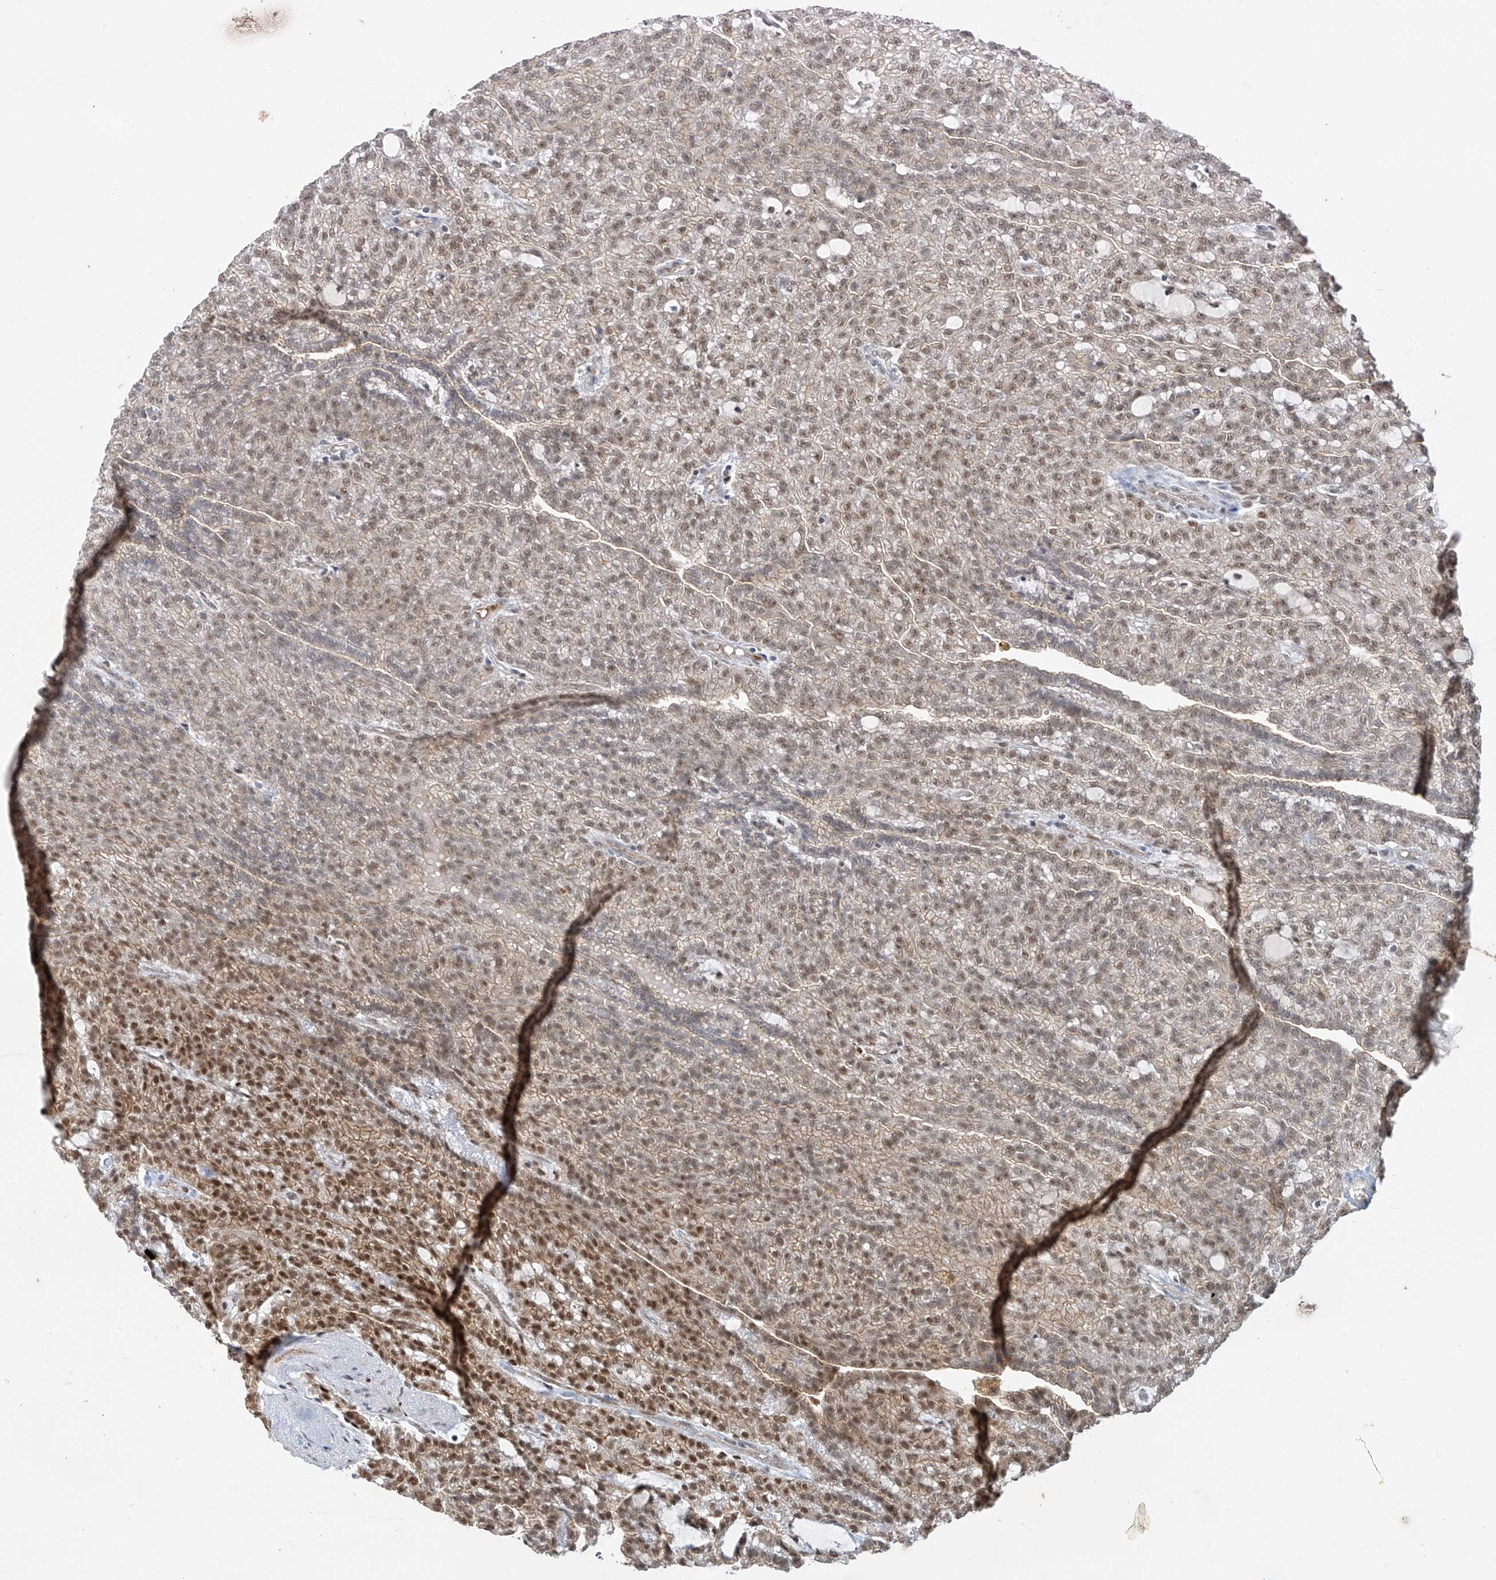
{"staining": {"intensity": "moderate", "quantity": ">75%", "location": "cytoplasmic/membranous,nuclear"}, "tissue": "renal cancer", "cell_type": "Tumor cells", "image_type": "cancer", "snomed": [{"axis": "morphology", "description": "Adenocarcinoma, NOS"}, {"axis": "topography", "description": "Kidney"}], "caption": "Moderate cytoplasmic/membranous and nuclear protein expression is present in about >75% of tumor cells in renal cancer.", "gene": "POGK", "patient": {"sex": "male", "age": 63}}